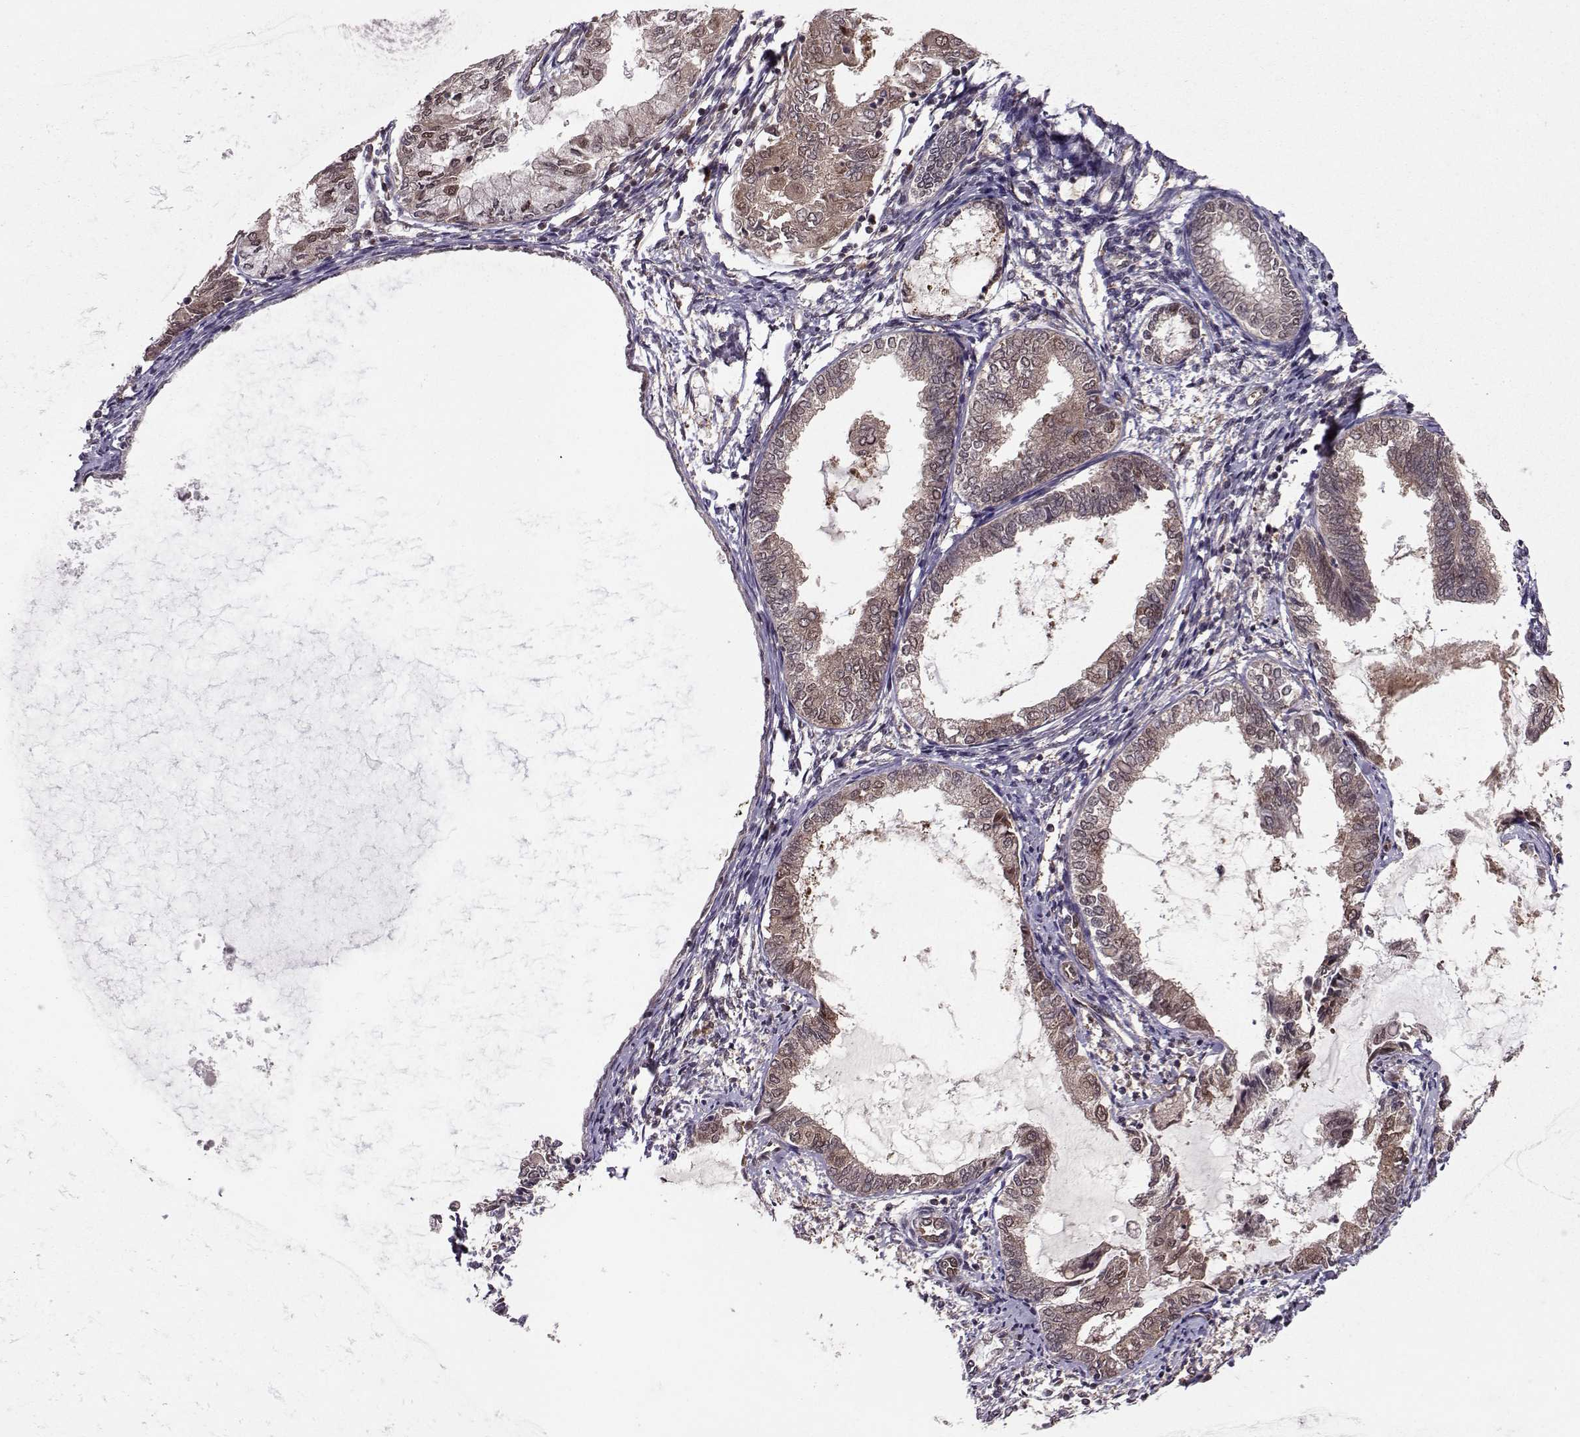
{"staining": {"intensity": "weak", "quantity": ">75%", "location": "cytoplasmic/membranous,nuclear"}, "tissue": "endometrial cancer", "cell_type": "Tumor cells", "image_type": "cancer", "snomed": [{"axis": "morphology", "description": "Adenocarcinoma, NOS"}, {"axis": "topography", "description": "Endometrium"}], "caption": "Adenocarcinoma (endometrial) tissue demonstrates weak cytoplasmic/membranous and nuclear expression in approximately >75% of tumor cells, visualized by immunohistochemistry. Nuclei are stained in blue.", "gene": "PPP2R2A", "patient": {"sex": "female", "age": 68}}